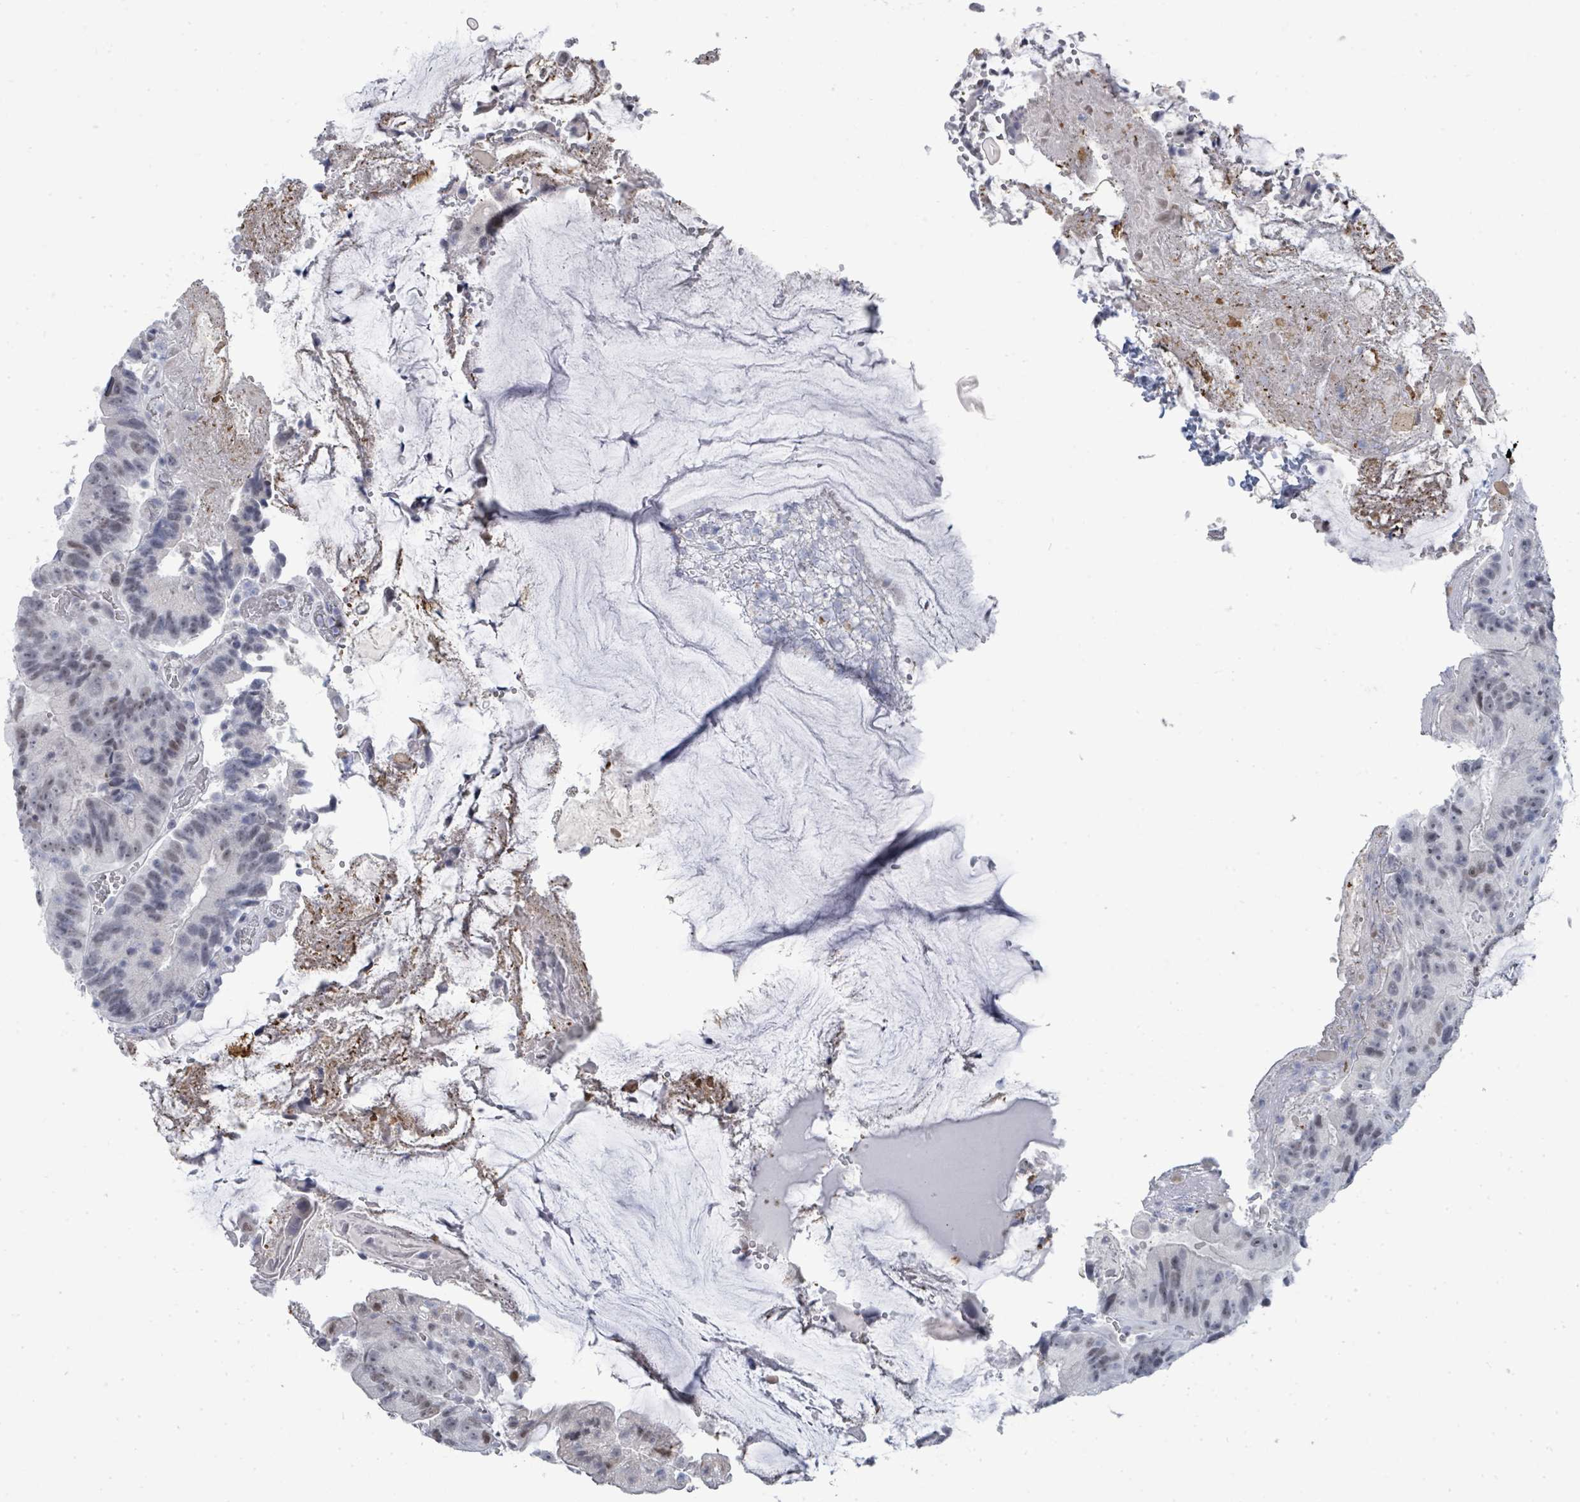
{"staining": {"intensity": "weak", "quantity": ">75%", "location": "nuclear"}, "tissue": "colorectal cancer", "cell_type": "Tumor cells", "image_type": "cancer", "snomed": [{"axis": "morphology", "description": "Adenocarcinoma, NOS"}, {"axis": "topography", "description": "Colon"}], "caption": "A low amount of weak nuclear expression is seen in approximately >75% of tumor cells in colorectal cancer tissue. Nuclei are stained in blue.", "gene": "CT45A5", "patient": {"sex": "female", "age": 86}}